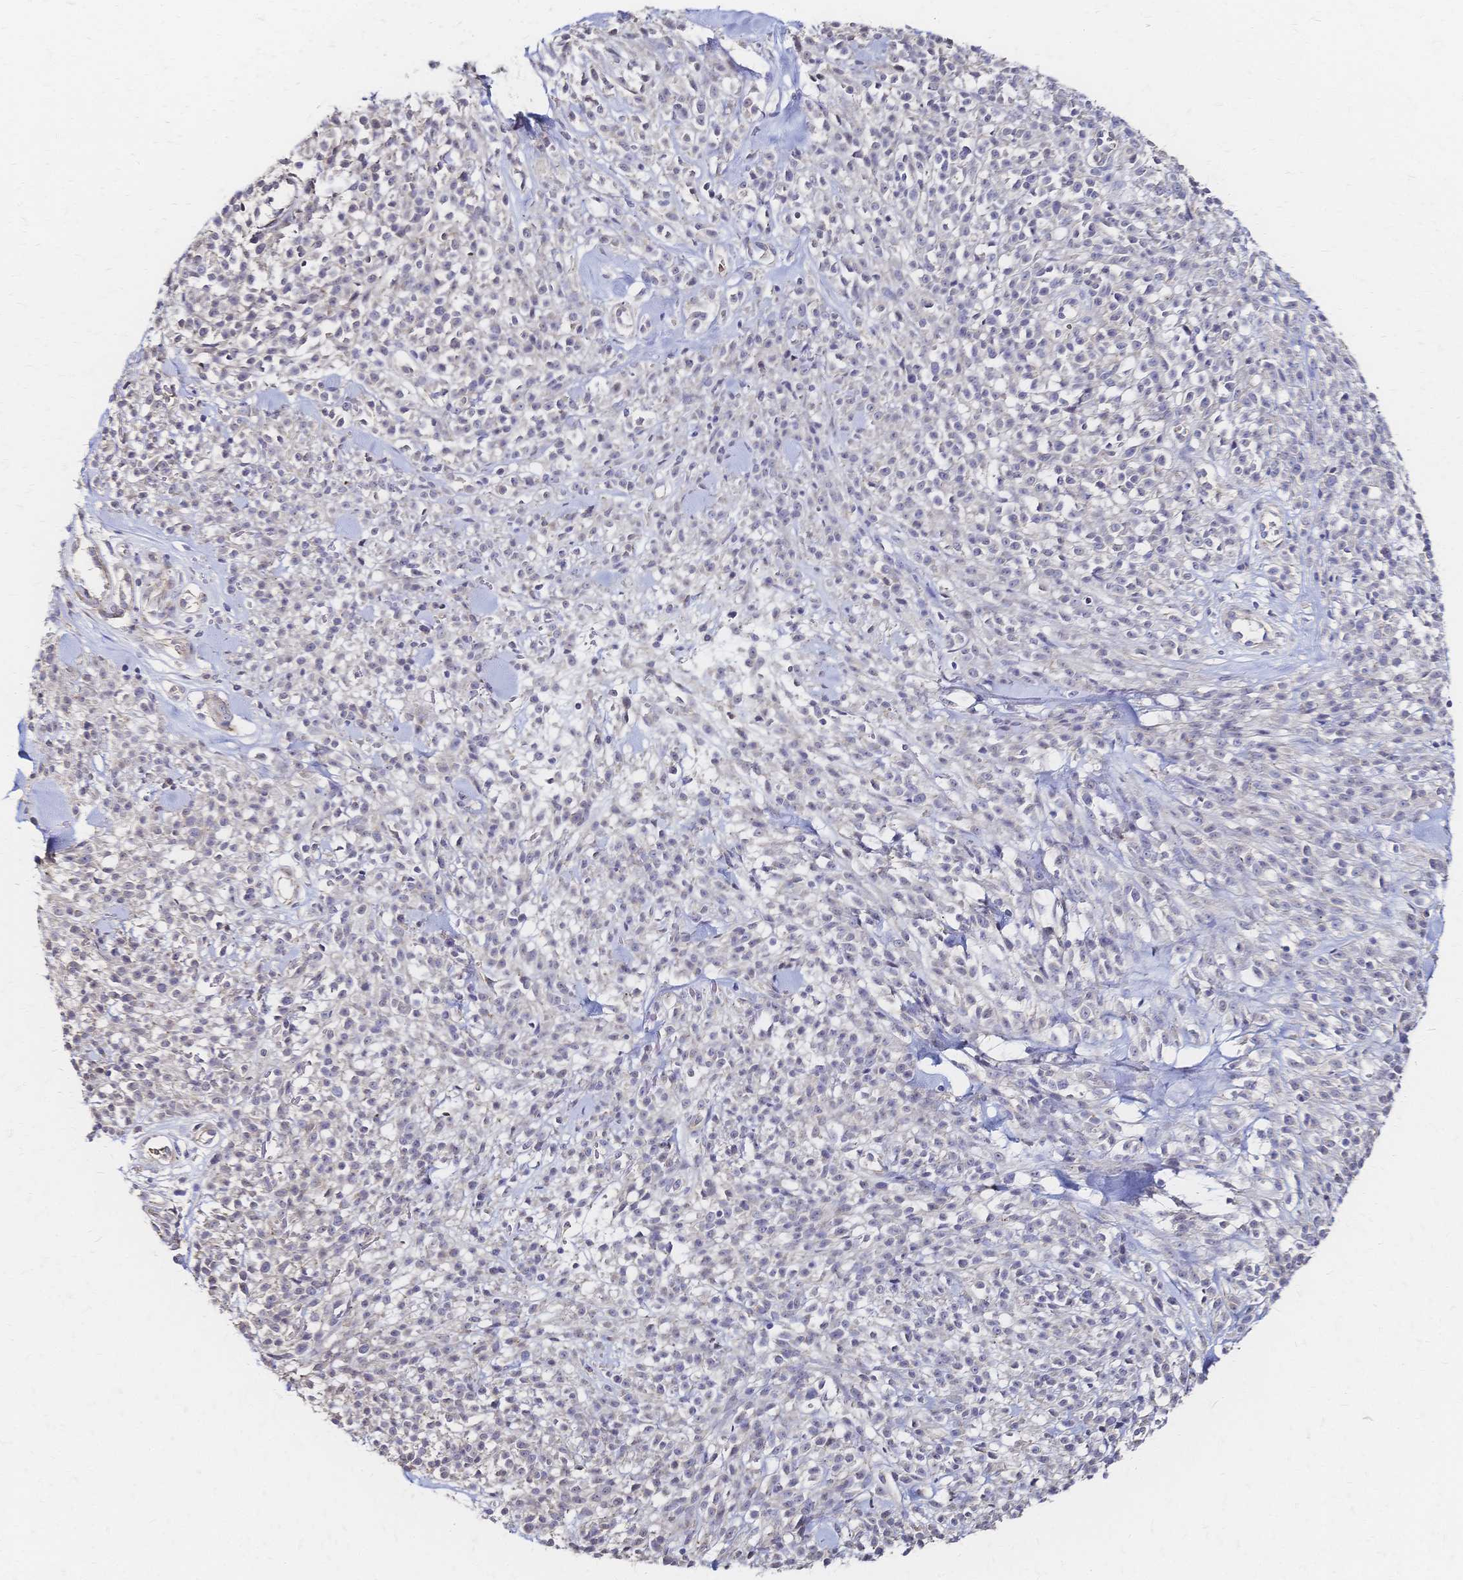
{"staining": {"intensity": "negative", "quantity": "none", "location": "none"}, "tissue": "melanoma", "cell_type": "Tumor cells", "image_type": "cancer", "snomed": [{"axis": "morphology", "description": "Malignant melanoma, NOS"}, {"axis": "topography", "description": "Skin"}, {"axis": "topography", "description": "Skin of trunk"}], "caption": "Melanoma was stained to show a protein in brown. There is no significant expression in tumor cells. The staining is performed using DAB (3,3'-diaminobenzidine) brown chromogen with nuclei counter-stained in using hematoxylin.", "gene": "SLC5A1", "patient": {"sex": "male", "age": 74}}